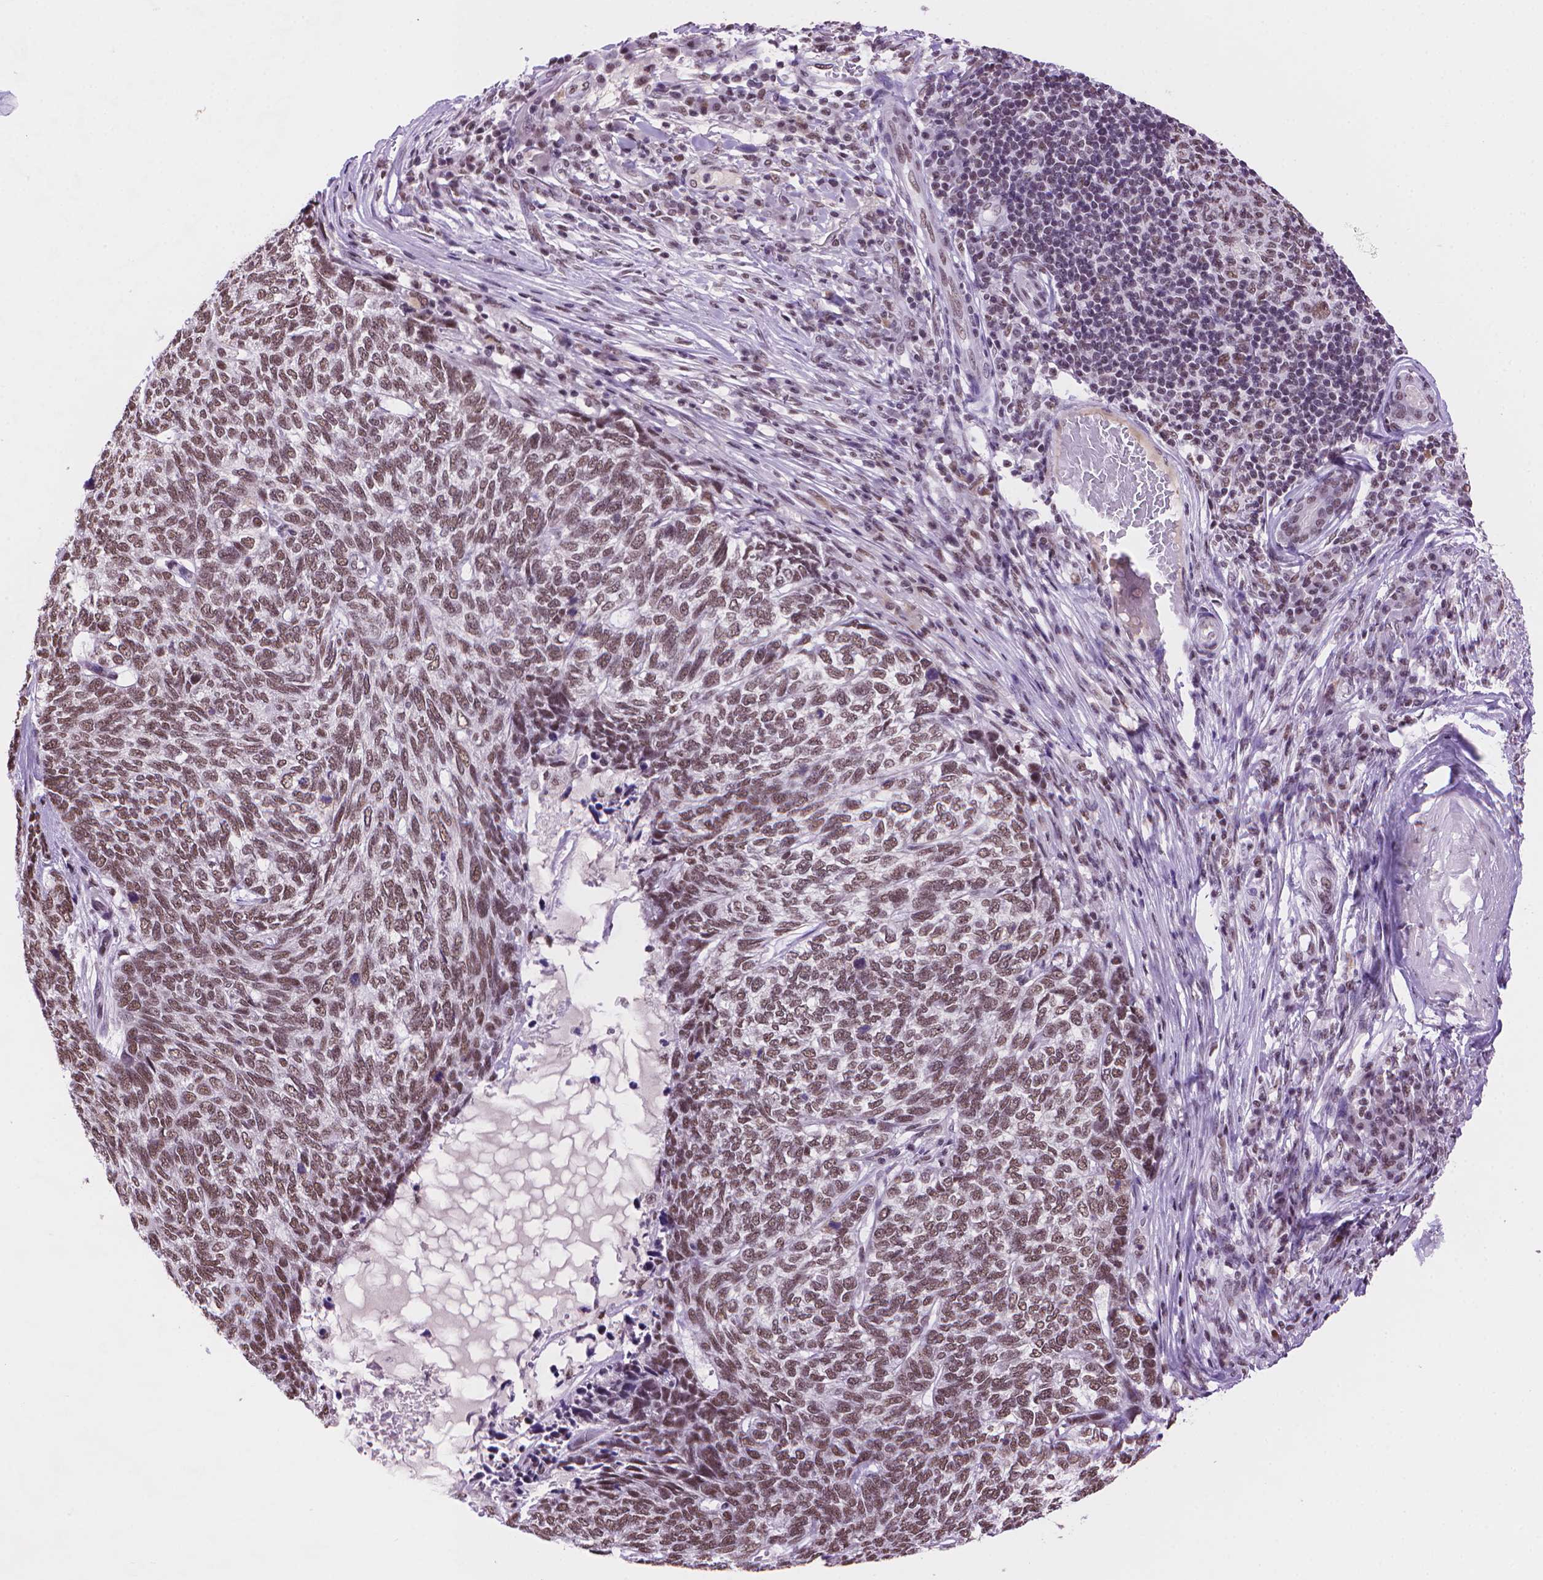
{"staining": {"intensity": "moderate", "quantity": "25%-75%", "location": "nuclear"}, "tissue": "skin cancer", "cell_type": "Tumor cells", "image_type": "cancer", "snomed": [{"axis": "morphology", "description": "Basal cell carcinoma"}, {"axis": "topography", "description": "Skin"}], "caption": "This is an image of immunohistochemistry (IHC) staining of basal cell carcinoma (skin), which shows moderate staining in the nuclear of tumor cells.", "gene": "RPA4", "patient": {"sex": "female", "age": 65}}